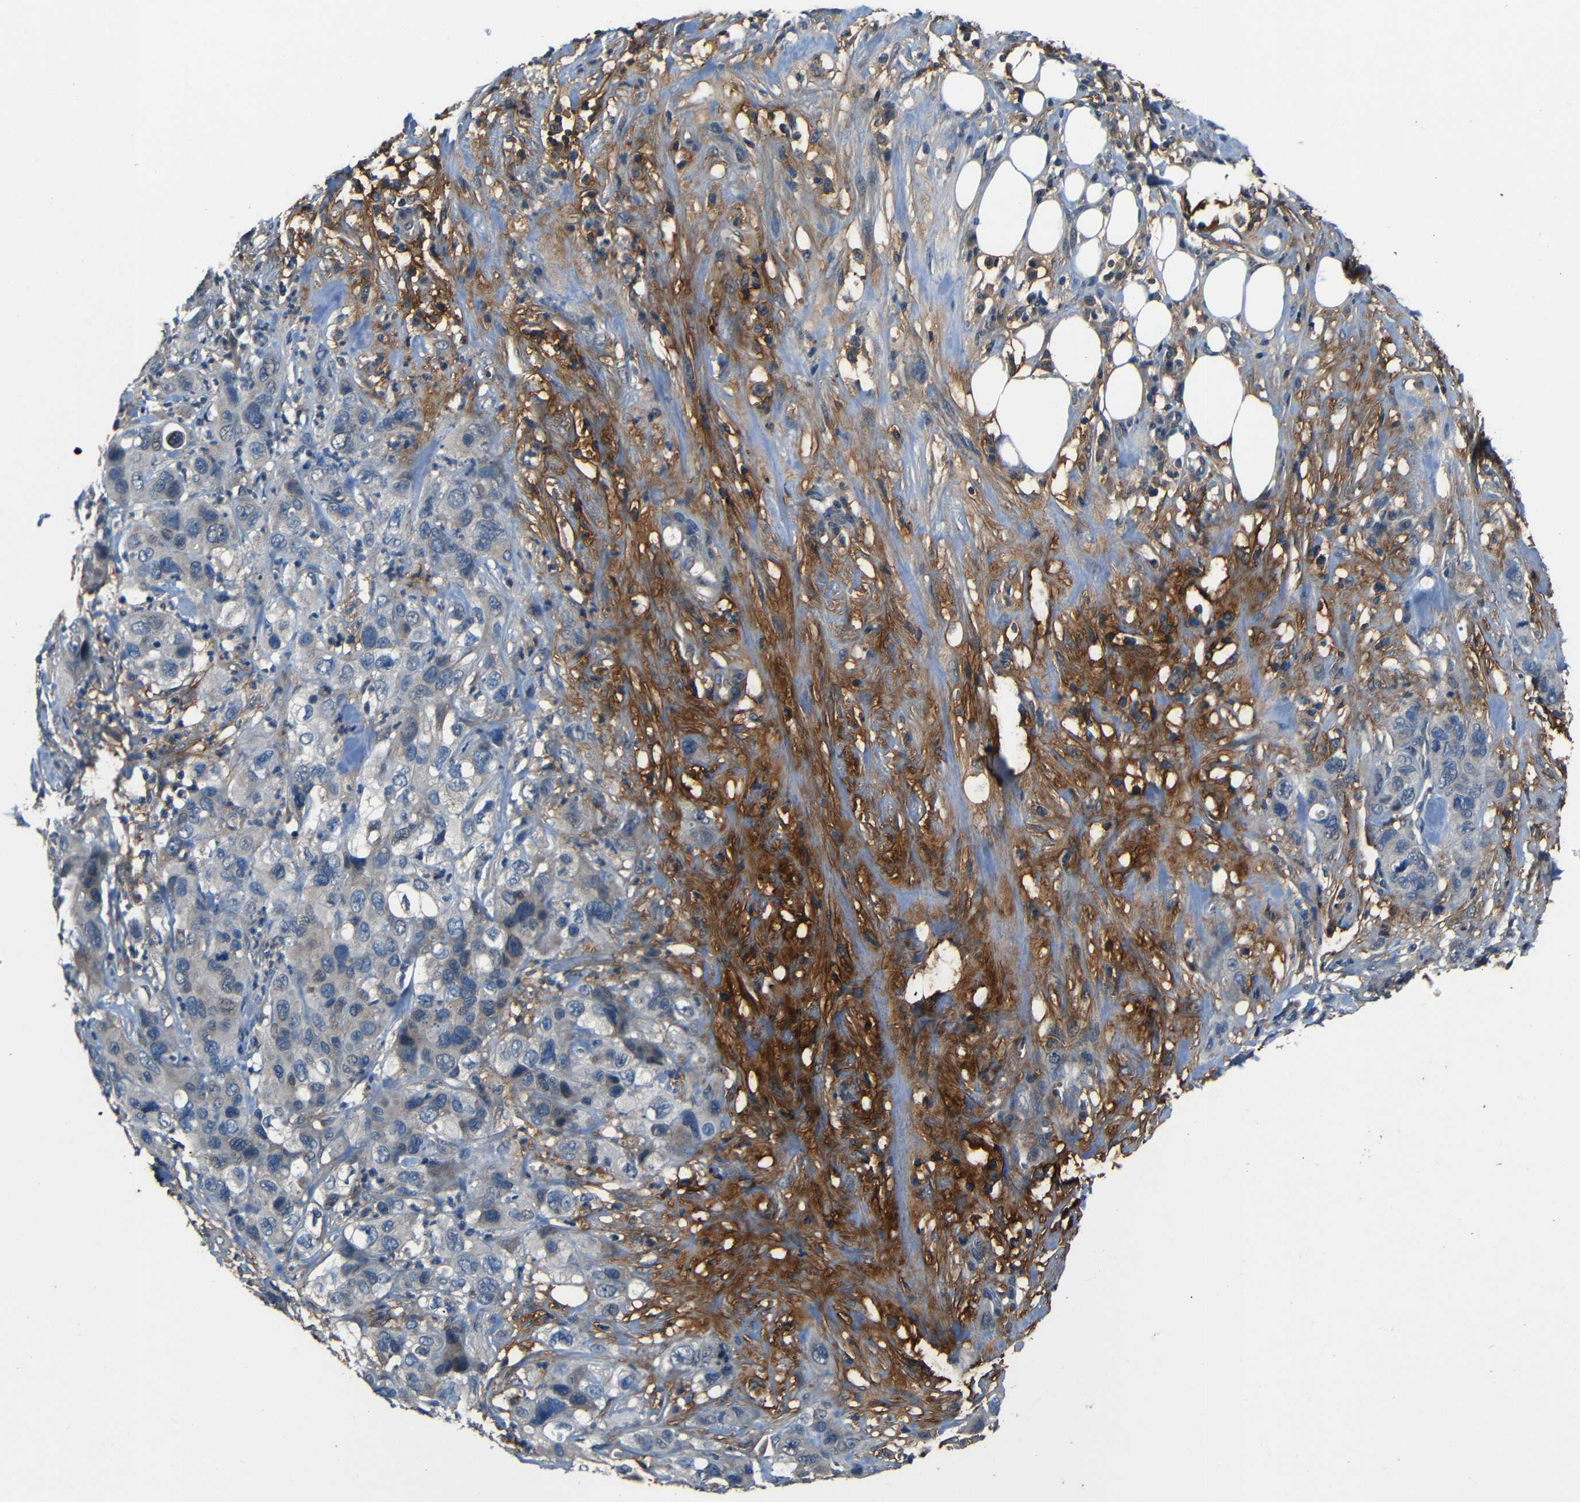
{"staining": {"intensity": "negative", "quantity": "none", "location": "none"}, "tissue": "pancreatic cancer", "cell_type": "Tumor cells", "image_type": "cancer", "snomed": [{"axis": "morphology", "description": "Adenocarcinoma, NOS"}, {"axis": "topography", "description": "Pancreas"}], "caption": "Immunohistochemical staining of pancreatic cancer demonstrates no significant expression in tumor cells.", "gene": "SLA", "patient": {"sex": "female", "age": 71}}